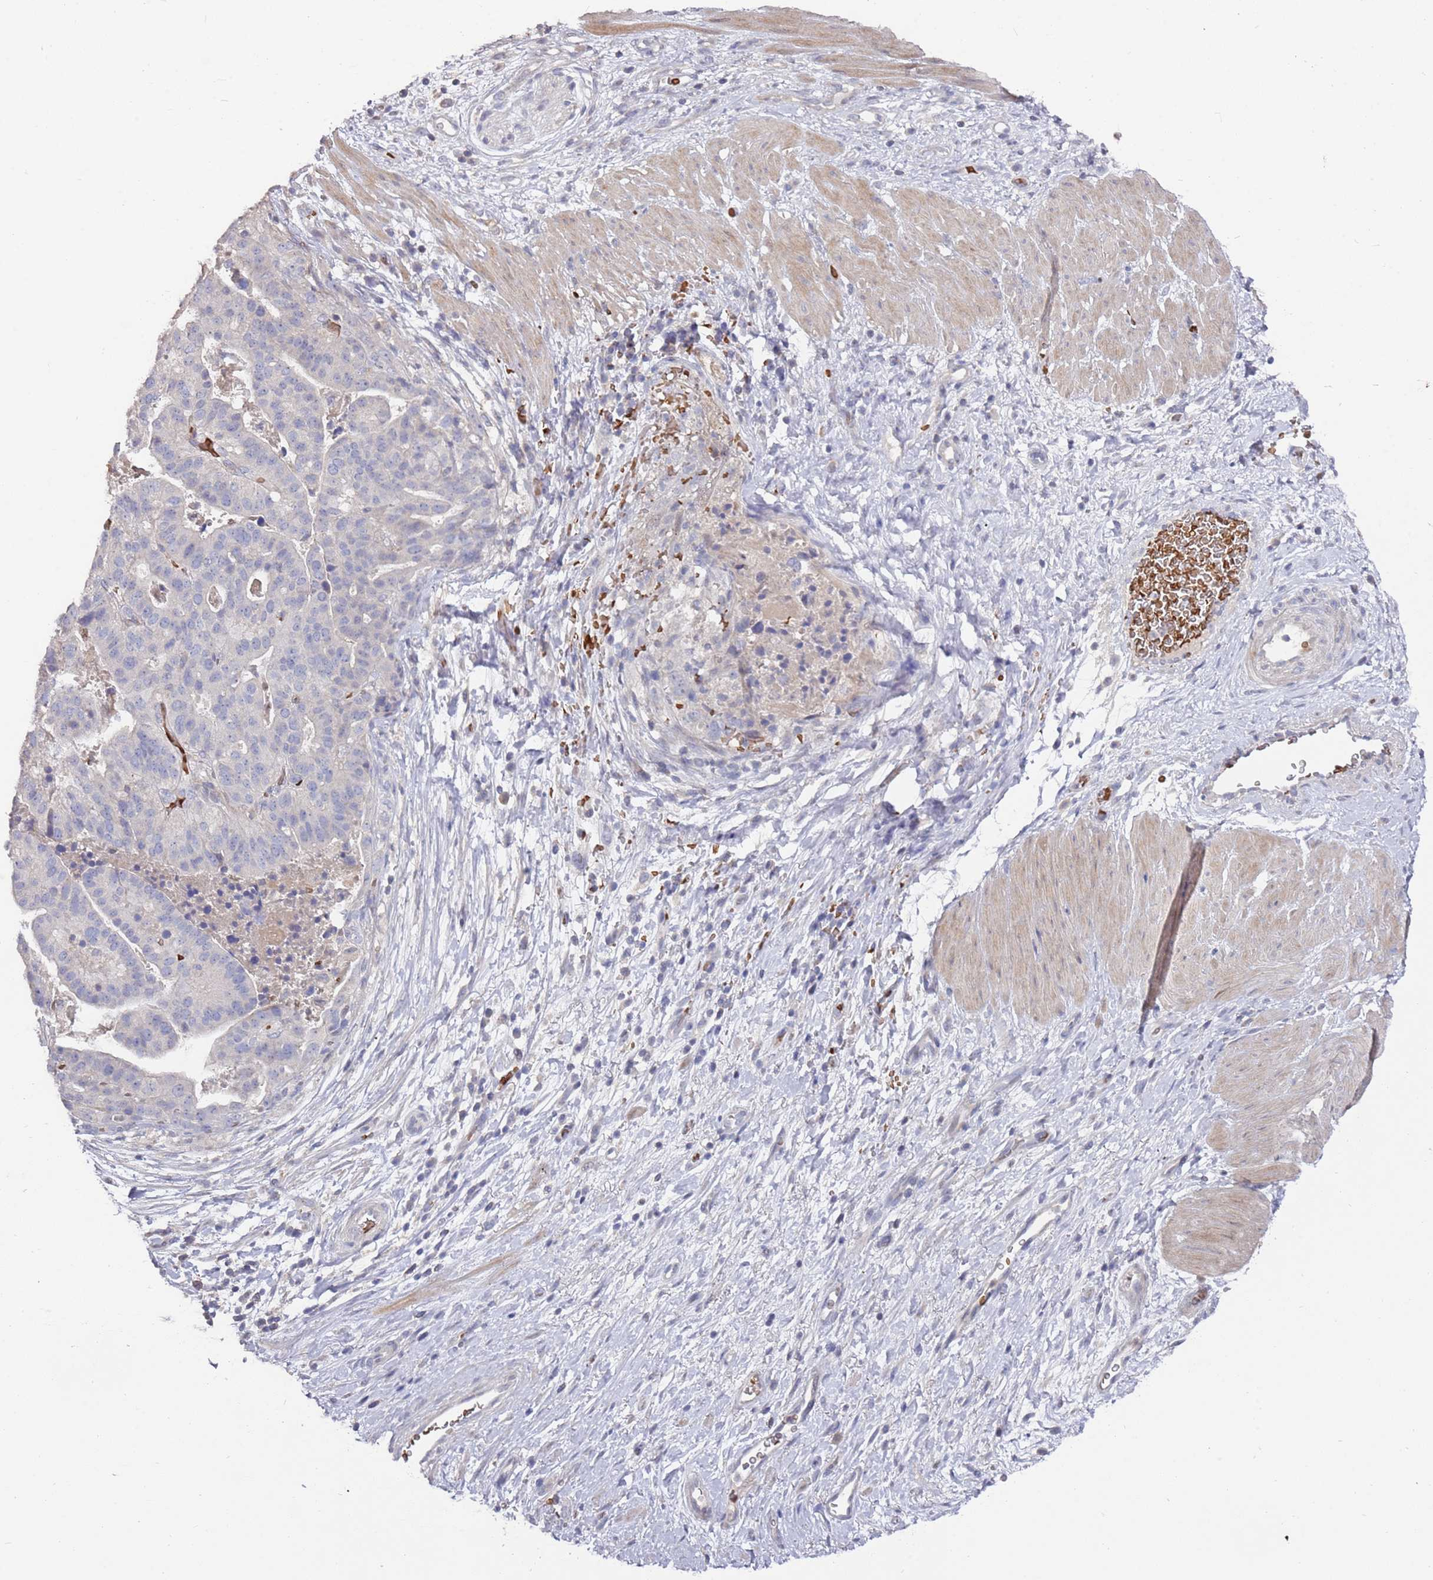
{"staining": {"intensity": "negative", "quantity": "none", "location": "none"}, "tissue": "stomach cancer", "cell_type": "Tumor cells", "image_type": "cancer", "snomed": [{"axis": "morphology", "description": "Adenocarcinoma, NOS"}, {"axis": "topography", "description": "Stomach"}], "caption": "Image shows no protein staining in tumor cells of adenocarcinoma (stomach) tissue. (DAB (3,3'-diaminobenzidine) immunohistochemistry visualized using brightfield microscopy, high magnification).", "gene": "LACC1", "patient": {"sex": "male", "age": 48}}